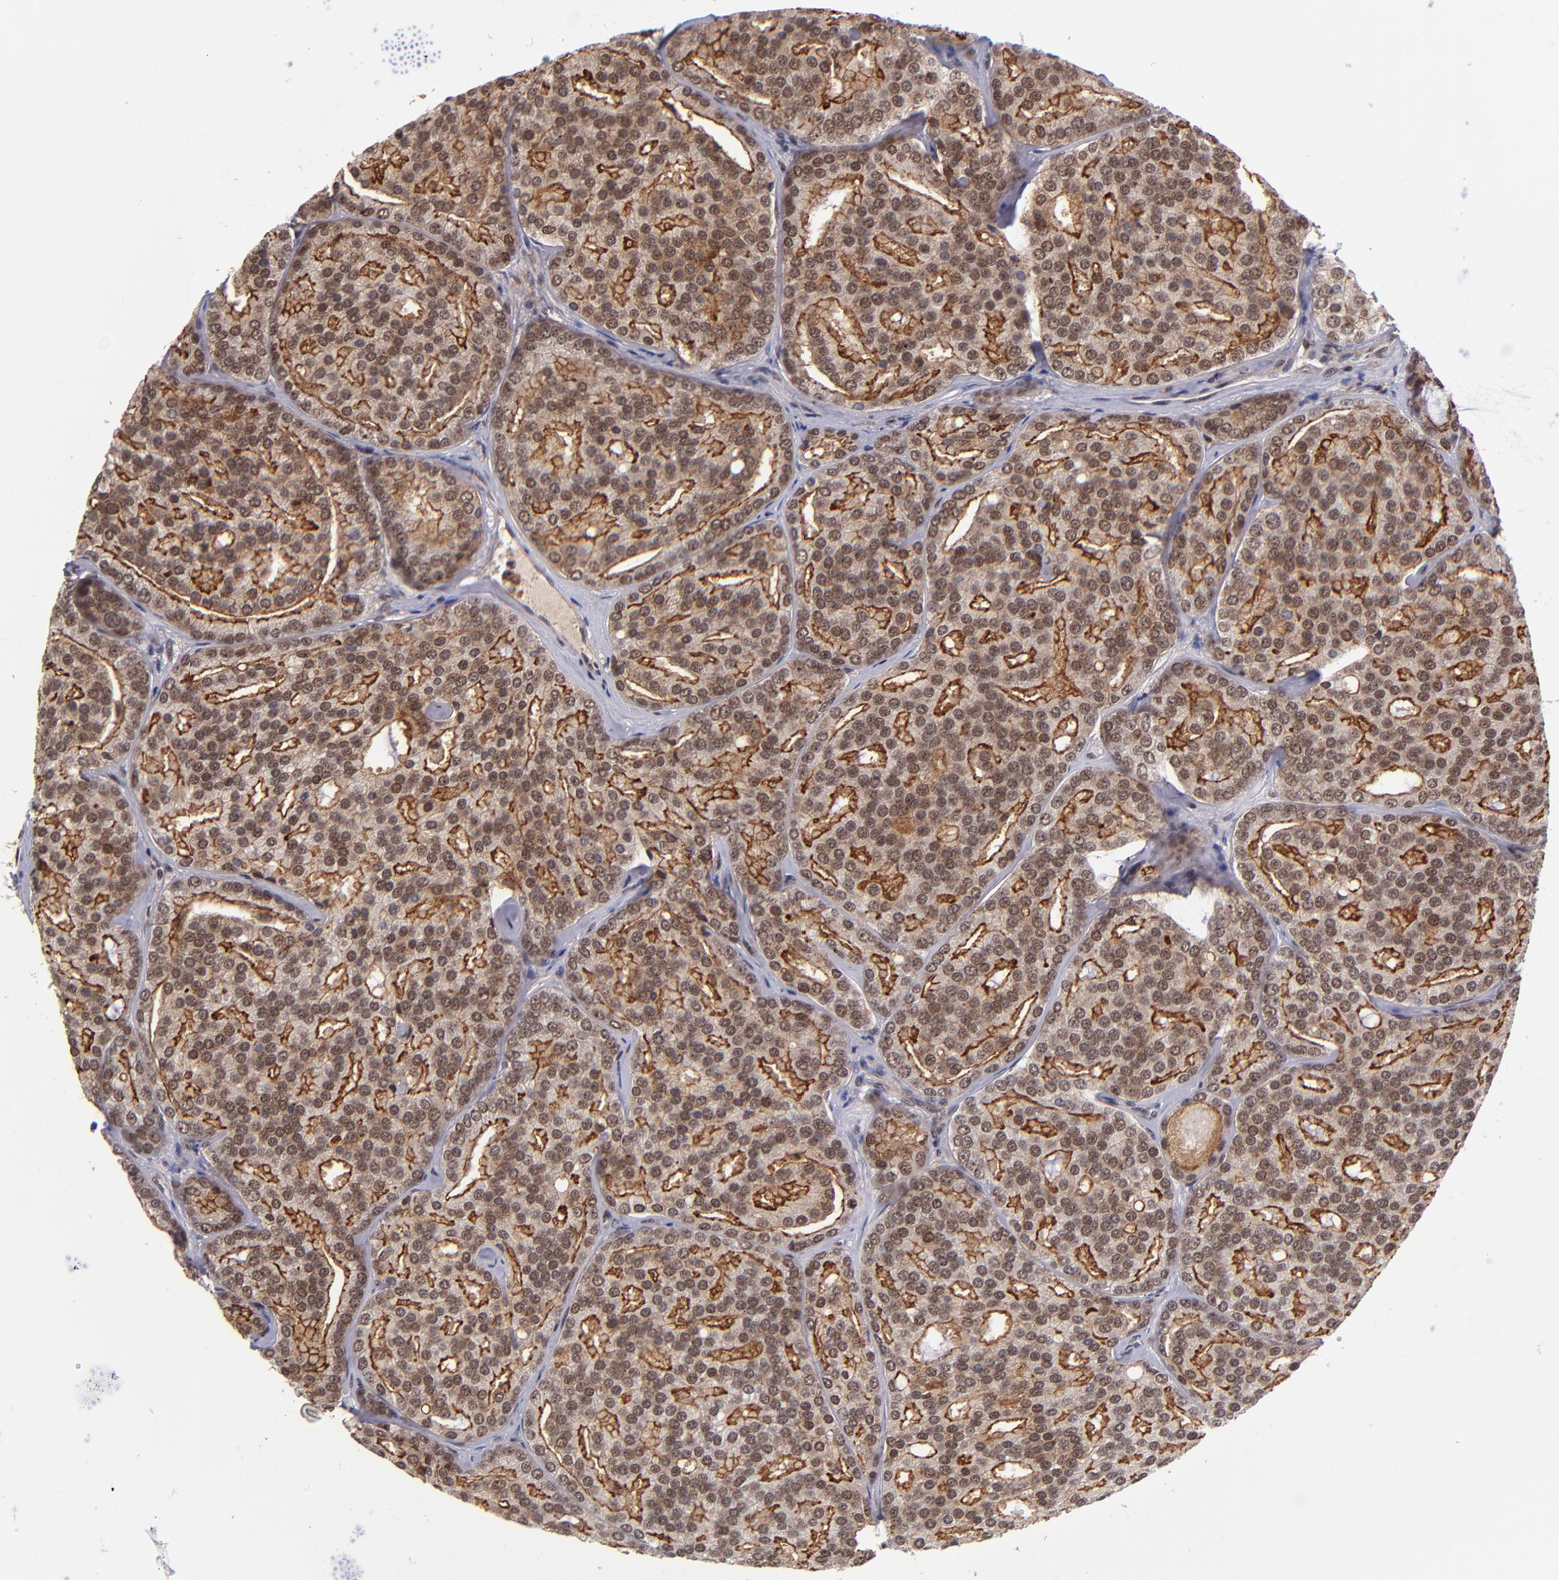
{"staining": {"intensity": "strong", "quantity": ">75%", "location": "cytoplasmic/membranous,nuclear"}, "tissue": "prostate cancer", "cell_type": "Tumor cells", "image_type": "cancer", "snomed": [{"axis": "morphology", "description": "Adenocarcinoma, High grade"}, {"axis": "topography", "description": "Prostate"}], "caption": "Strong cytoplasmic/membranous and nuclear expression for a protein is seen in about >75% of tumor cells of prostate cancer (adenocarcinoma (high-grade)) using immunohistochemistry.", "gene": "EP300", "patient": {"sex": "male", "age": 64}}